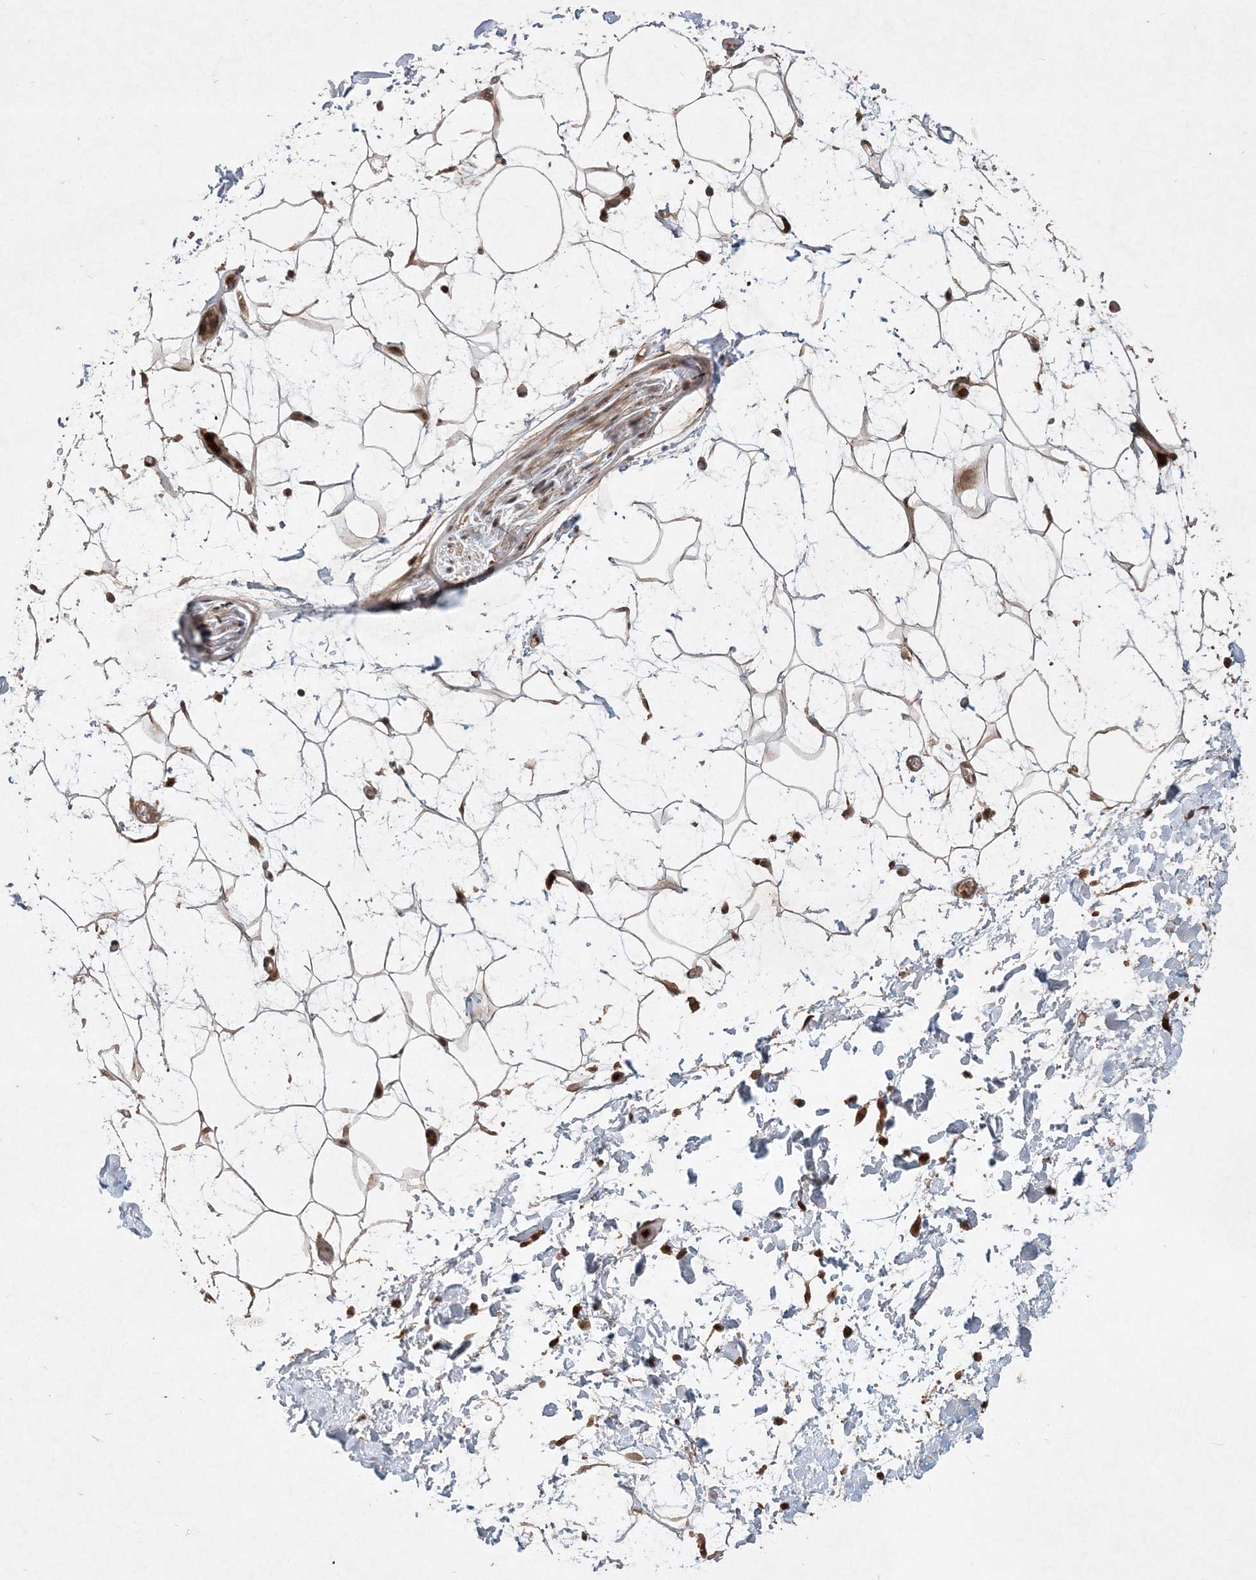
{"staining": {"intensity": "moderate", "quantity": ">75%", "location": "cytoplasmic/membranous"}, "tissue": "adipose tissue", "cell_type": "Adipocytes", "image_type": "normal", "snomed": [{"axis": "morphology", "description": "Normal tissue, NOS"}, {"axis": "topography", "description": "Soft tissue"}], "caption": "Immunohistochemistry (IHC) staining of normal adipose tissue, which shows medium levels of moderate cytoplasmic/membranous positivity in approximately >75% of adipocytes indicating moderate cytoplasmic/membranous protein positivity. The staining was performed using DAB (brown) for protein detection and nuclei were counterstained in hematoxylin (blue).", "gene": "UBR3", "patient": {"sex": "male", "age": 72}}